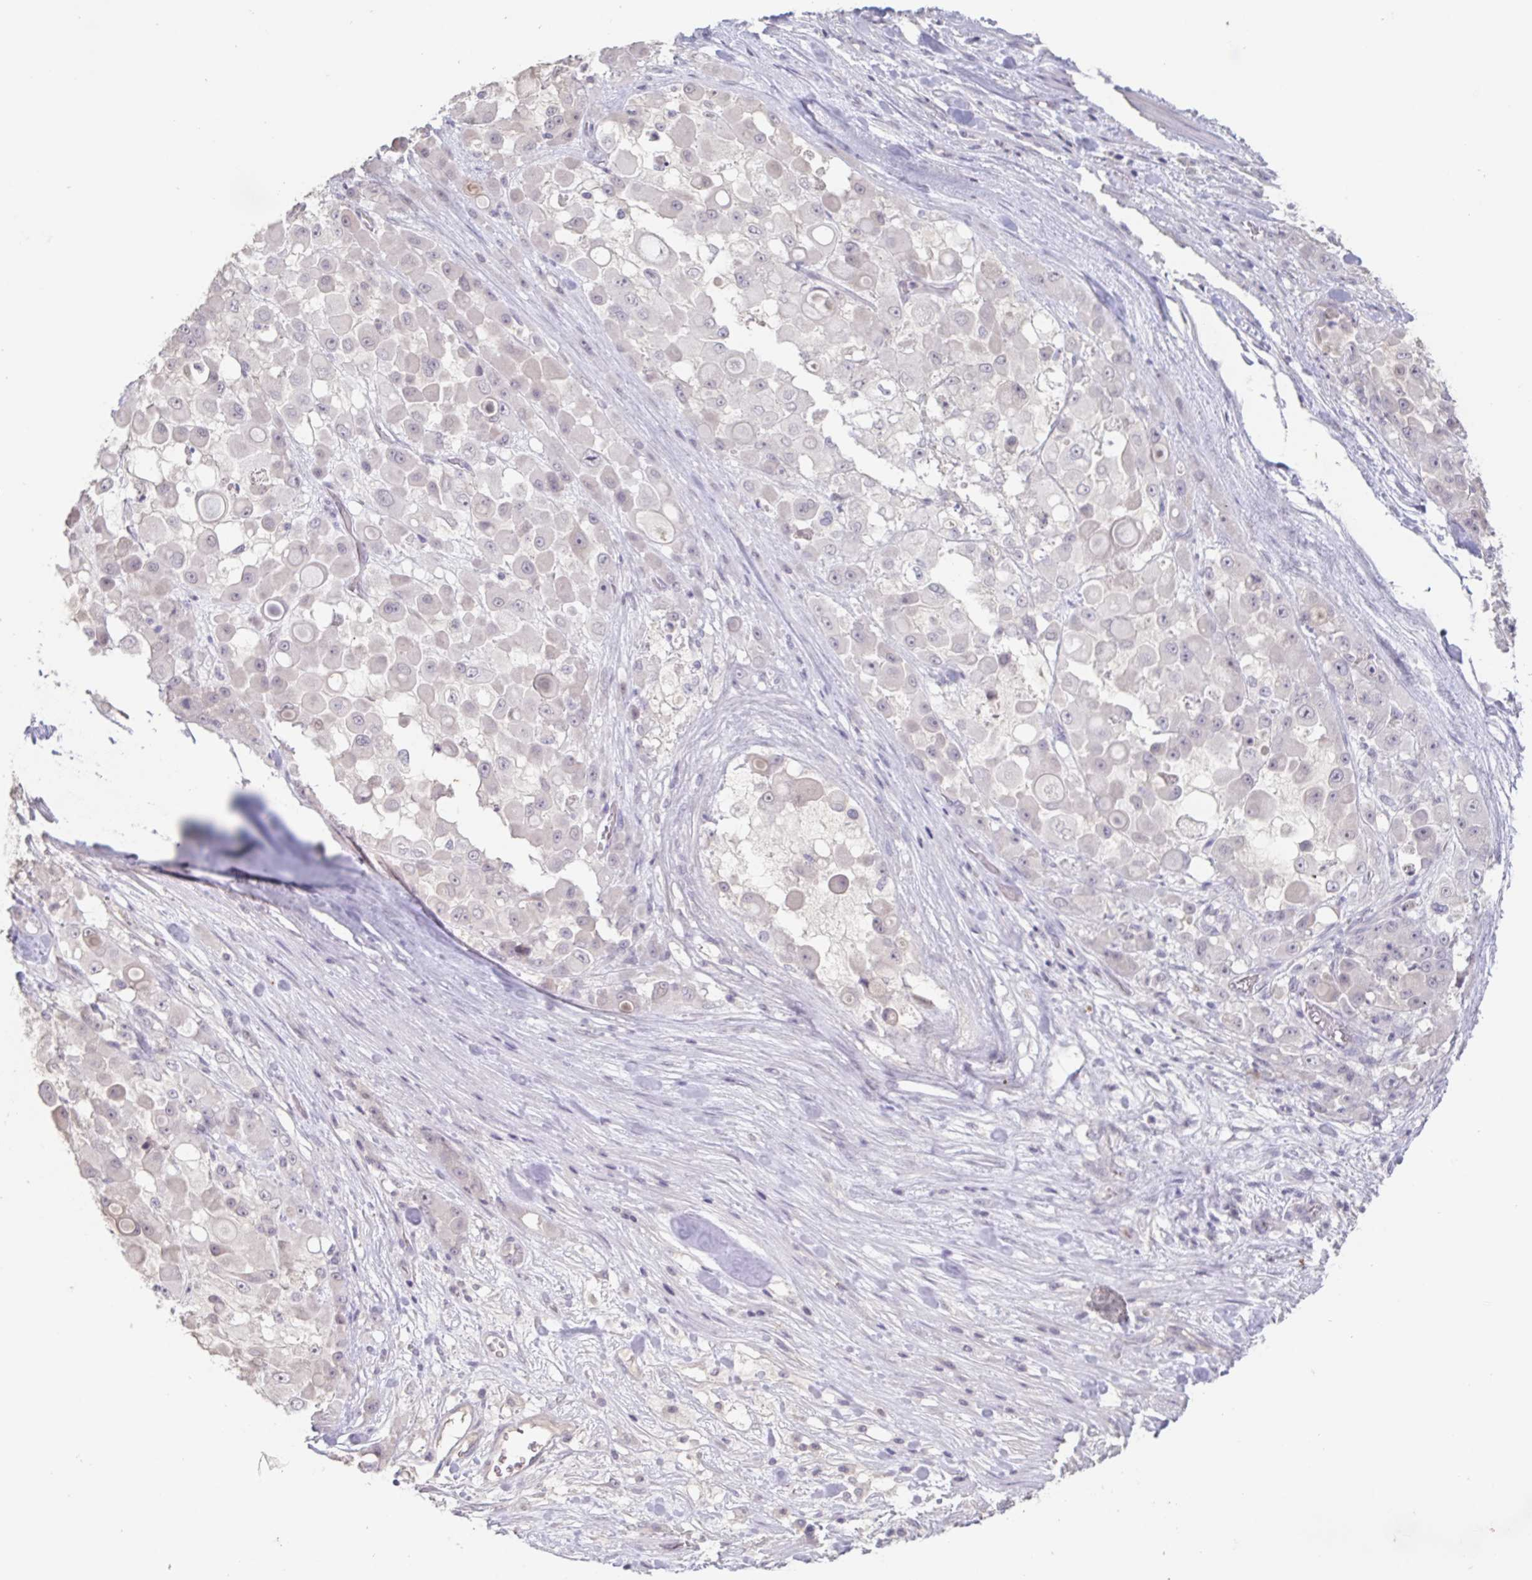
{"staining": {"intensity": "negative", "quantity": "none", "location": "none"}, "tissue": "stomach cancer", "cell_type": "Tumor cells", "image_type": "cancer", "snomed": [{"axis": "morphology", "description": "Adenocarcinoma, NOS"}, {"axis": "topography", "description": "Stomach"}], "caption": "Immunohistochemistry (IHC) photomicrograph of neoplastic tissue: human stomach cancer stained with DAB (3,3'-diaminobenzidine) displays no significant protein expression in tumor cells.", "gene": "INSL5", "patient": {"sex": "female", "age": 76}}